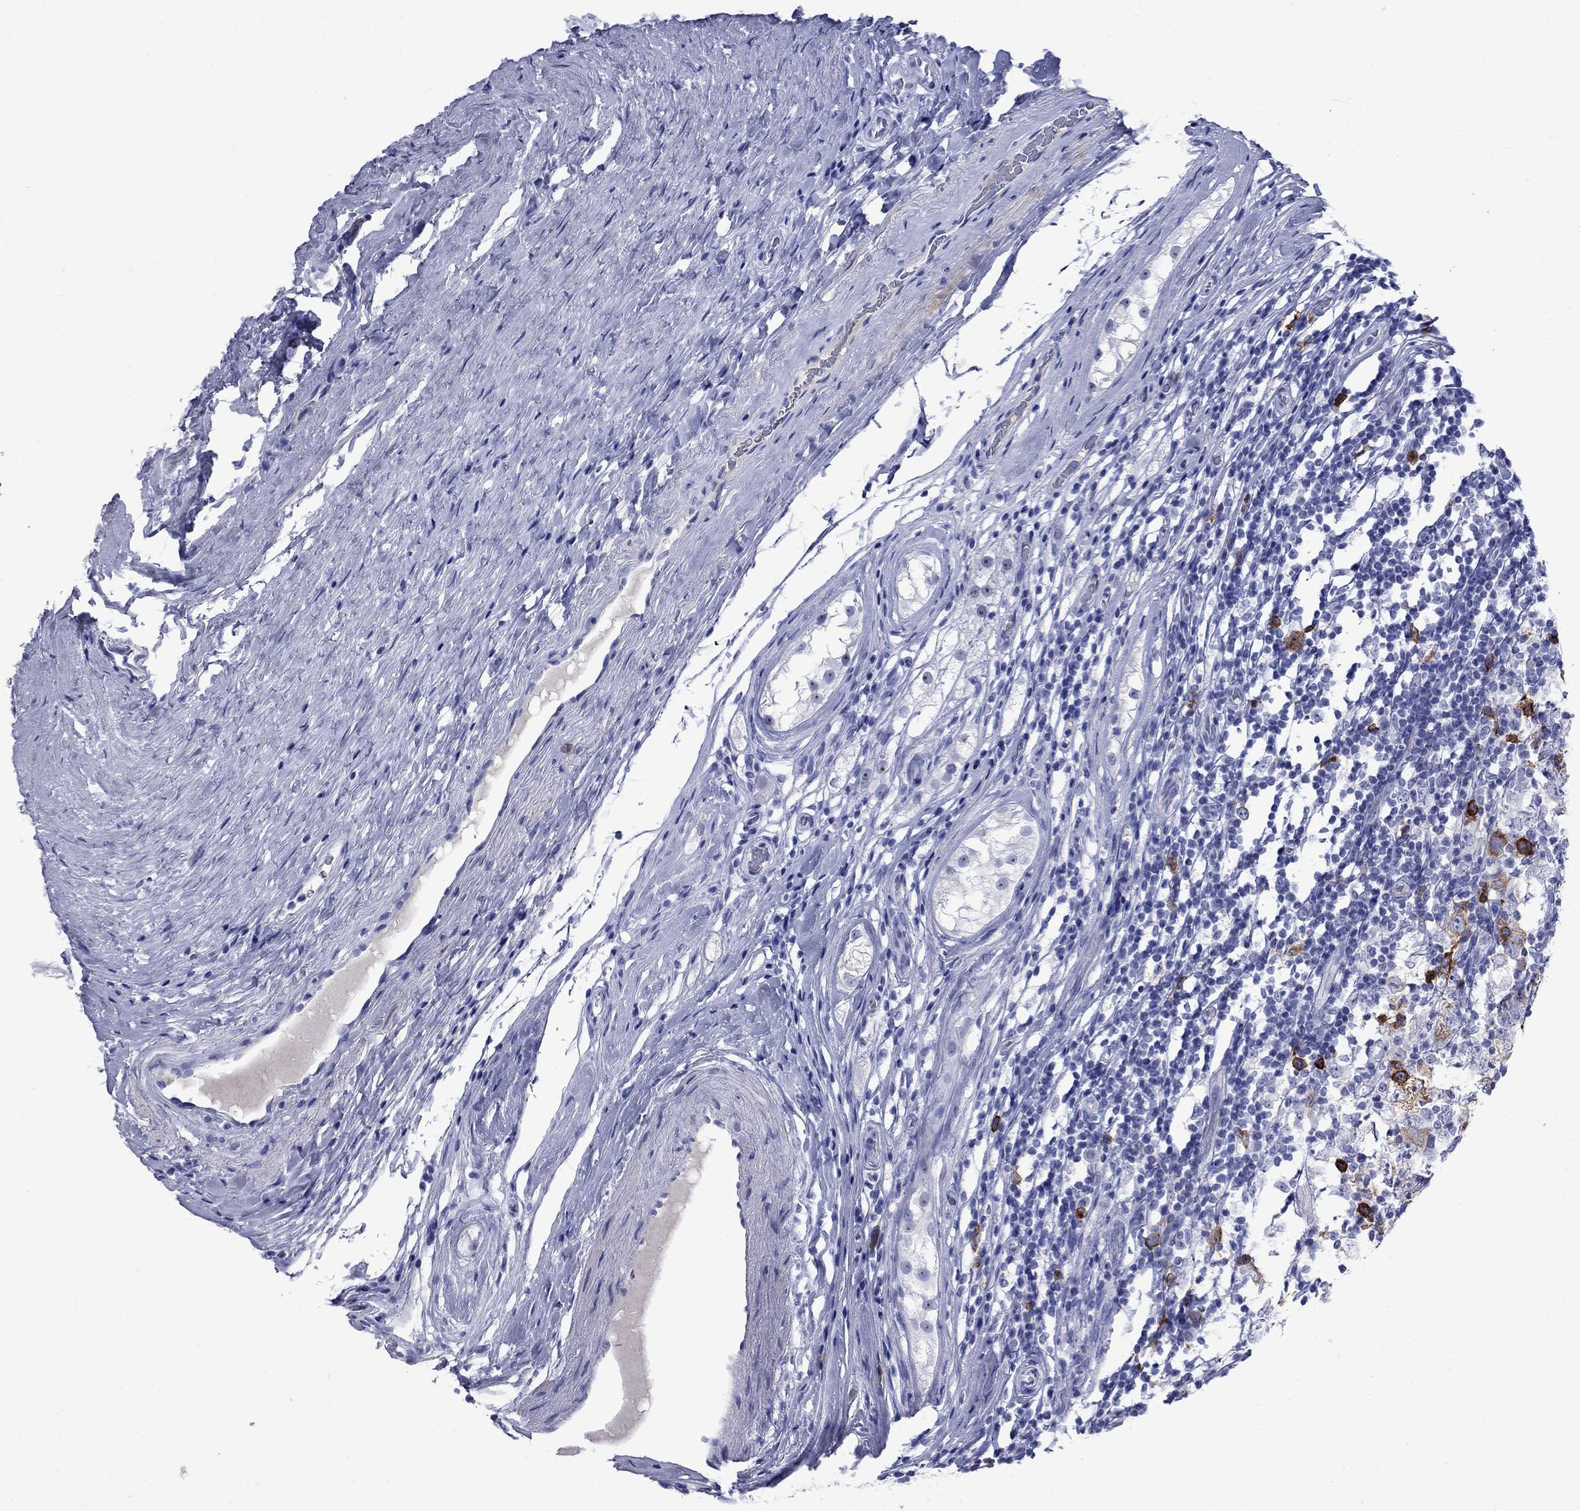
{"staining": {"intensity": "strong", "quantity": "25%-75%", "location": "cytoplasmic/membranous"}, "tissue": "testis cancer", "cell_type": "Tumor cells", "image_type": "cancer", "snomed": [{"axis": "morphology", "description": "Seminoma, NOS"}, {"axis": "morphology", "description": "Carcinoma, Embryonal, NOS"}, {"axis": "topography", "description": "Testis"}], "caption": "An immunohistochemistry (IHC) image of neoplastic tissue is shown. Protein staining in brown labels strong cytoplasmic/membranous positivity in testis cancer within tumor cells.", "gene": "TACC3", "patient": {"sex": "male", "age": 41}}